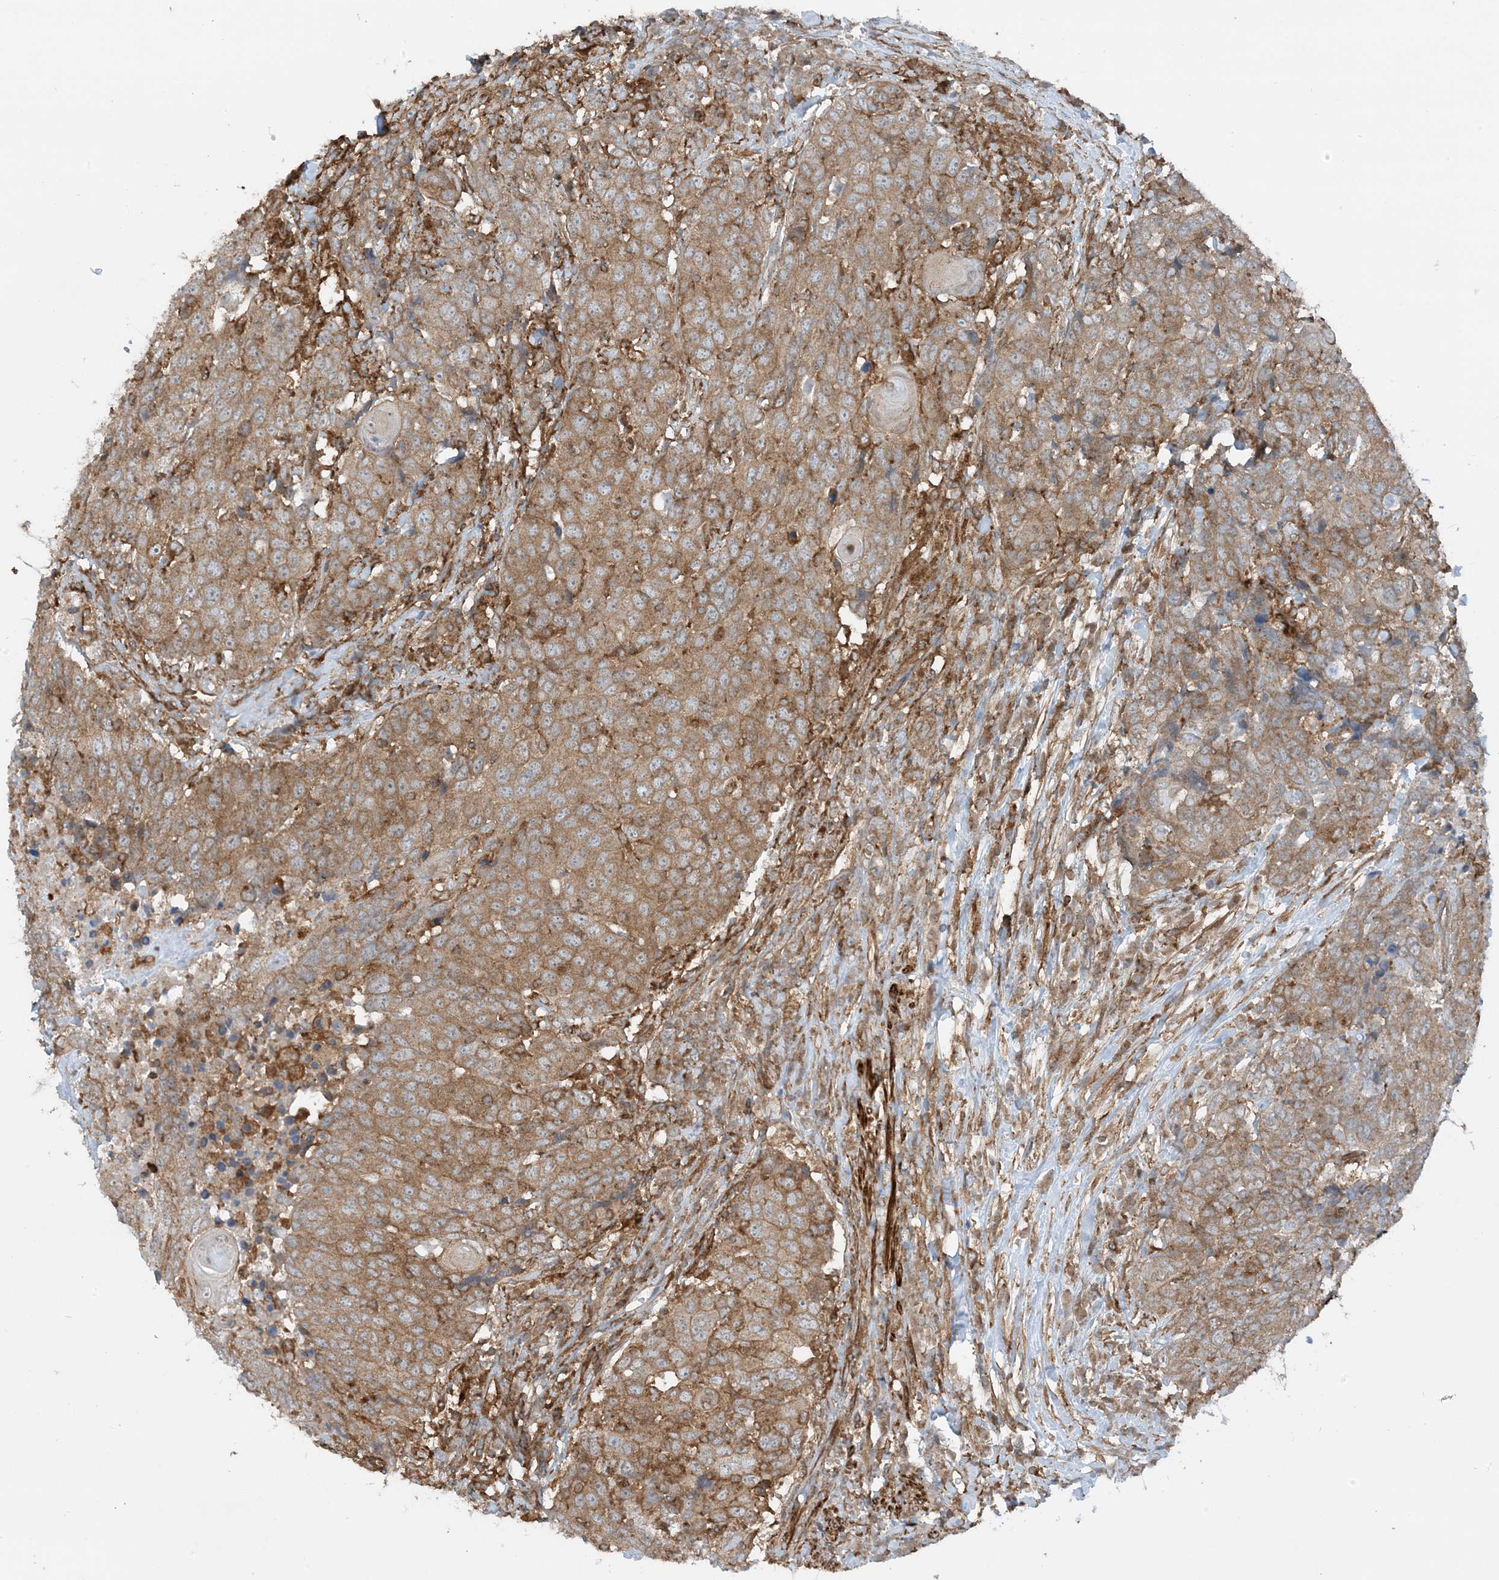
{"staining": {"intensity": "moderate", "quantity": ">75%", "location": "cytoplasmic/membranous"}, "tissue": "head and neck cancer", "cell_type": "Tumor cells", "image_type": "cancer", "snomed": [{"axis": "morphology", "description": "Squamous cell carcinoma, NOS"}, {"axis": "topography", "description": "Head-Neck"}], "caption": "About >75% of tumor cells in head and neck squamous cell carcinoma reveal moderate cytoplasmic/membranous protein positivity as visualized by brown immunohistochemical staining.", "gene": "STAM2", "patient": {"sex": "male", "age": 66}}